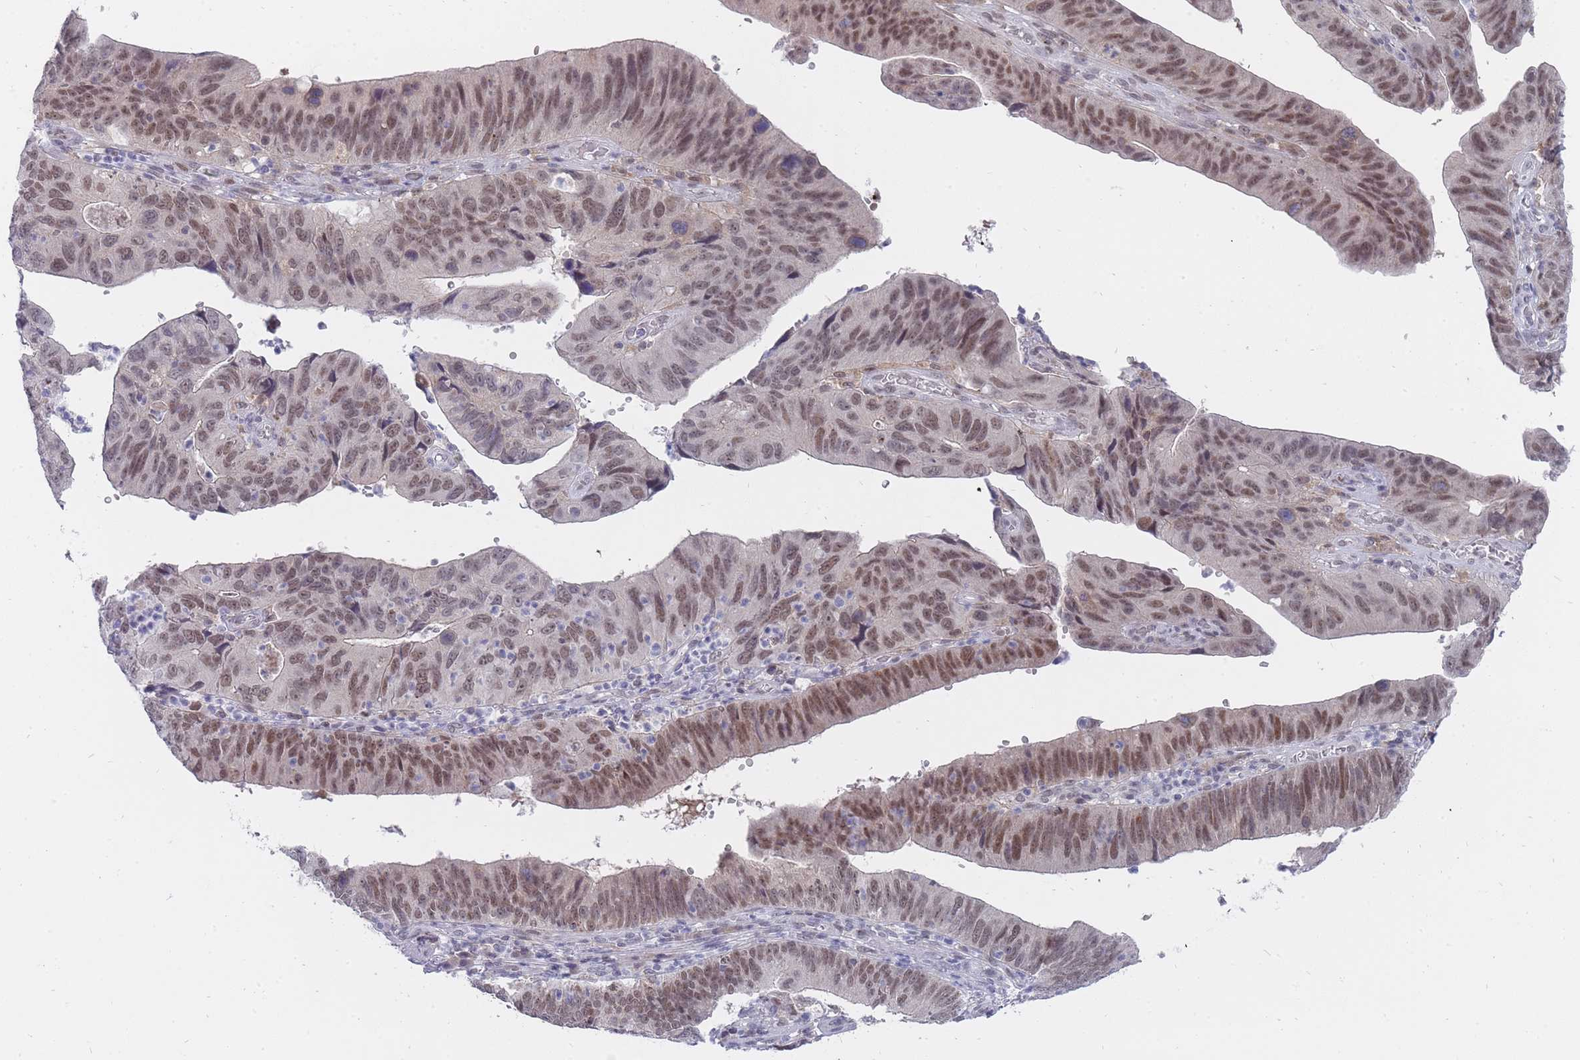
{"staining": {"intensity": "moderate", "quantity": ">75%", "location": "nuclear"}, "tissue": "stomach cancer", "cell_type": "Tumor cells", "image_type": "cancer", "snomed": [{"axis": "morphology", "description": "Adenocarcinoma, NOS"}, {"axis": "topography", "description": "Stomach"}], "caption": "Tumor cells reveal moderate nuclear positivity in approximately >75% of cells in adenocarcinoma (stomach).", "gene": "GINS1", "patient": {"sex": "male", "age": 59}}